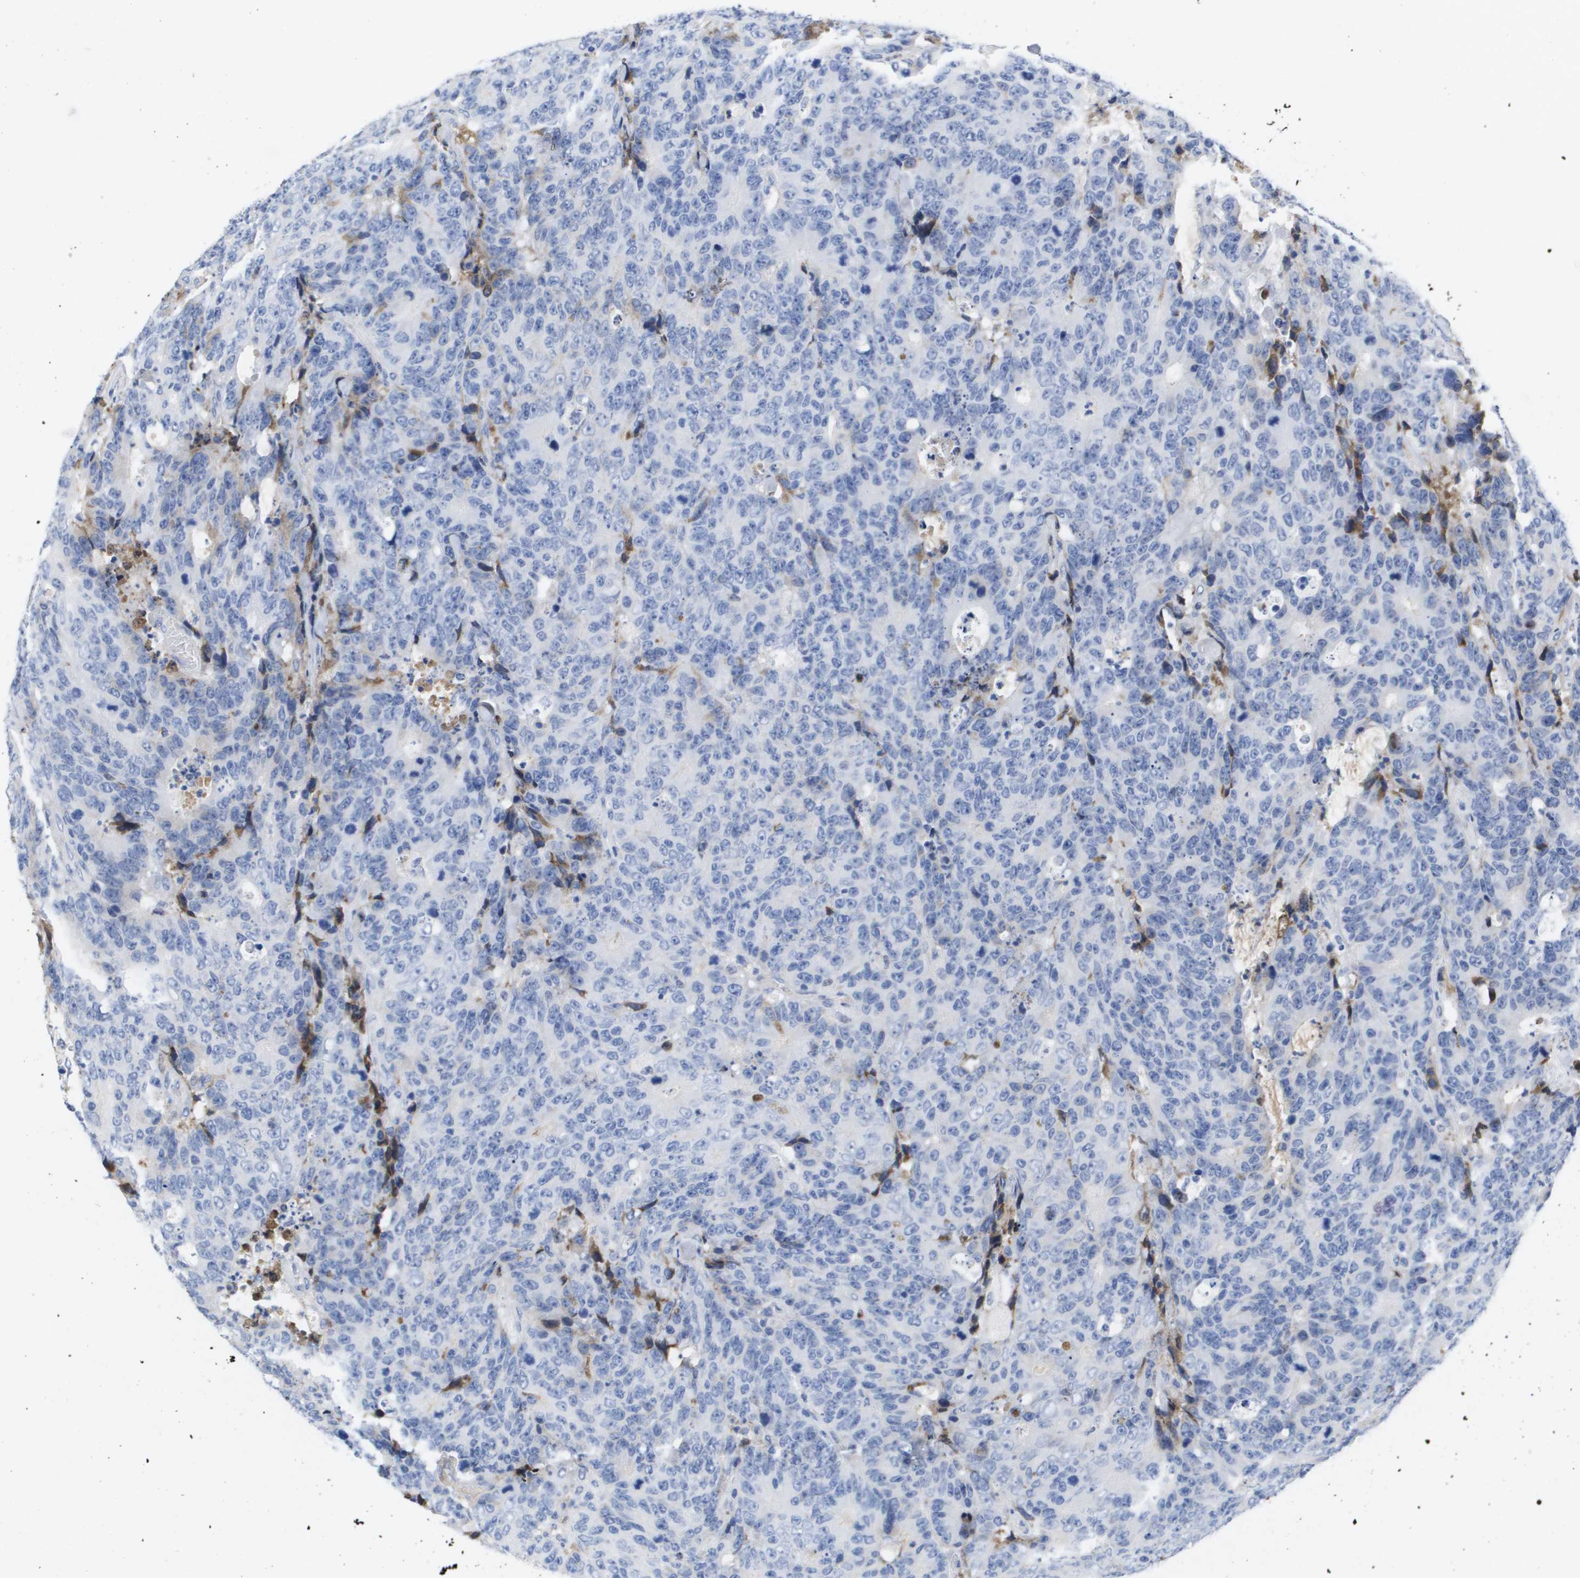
{"staining": {"intensity": "moderate", "quantity": "<25%", "location": "cytoplasmic/membranous"}, "tissue": "colorectal cancer", "cell_type": "Tumor cells", "image_type": "cancer", "snomed": [{"axis": "morphology", "description": "Adenocarcinoma, NOS"}, {"axis": "topography", "description": "Colon"}], "caption": "Human adenocarcinoma (colorectal) stained with a protein marker reveals moderate staining in tumor cells.", "gene": "SERPINC1", "patient": {"sex": "female", "age": 86}}